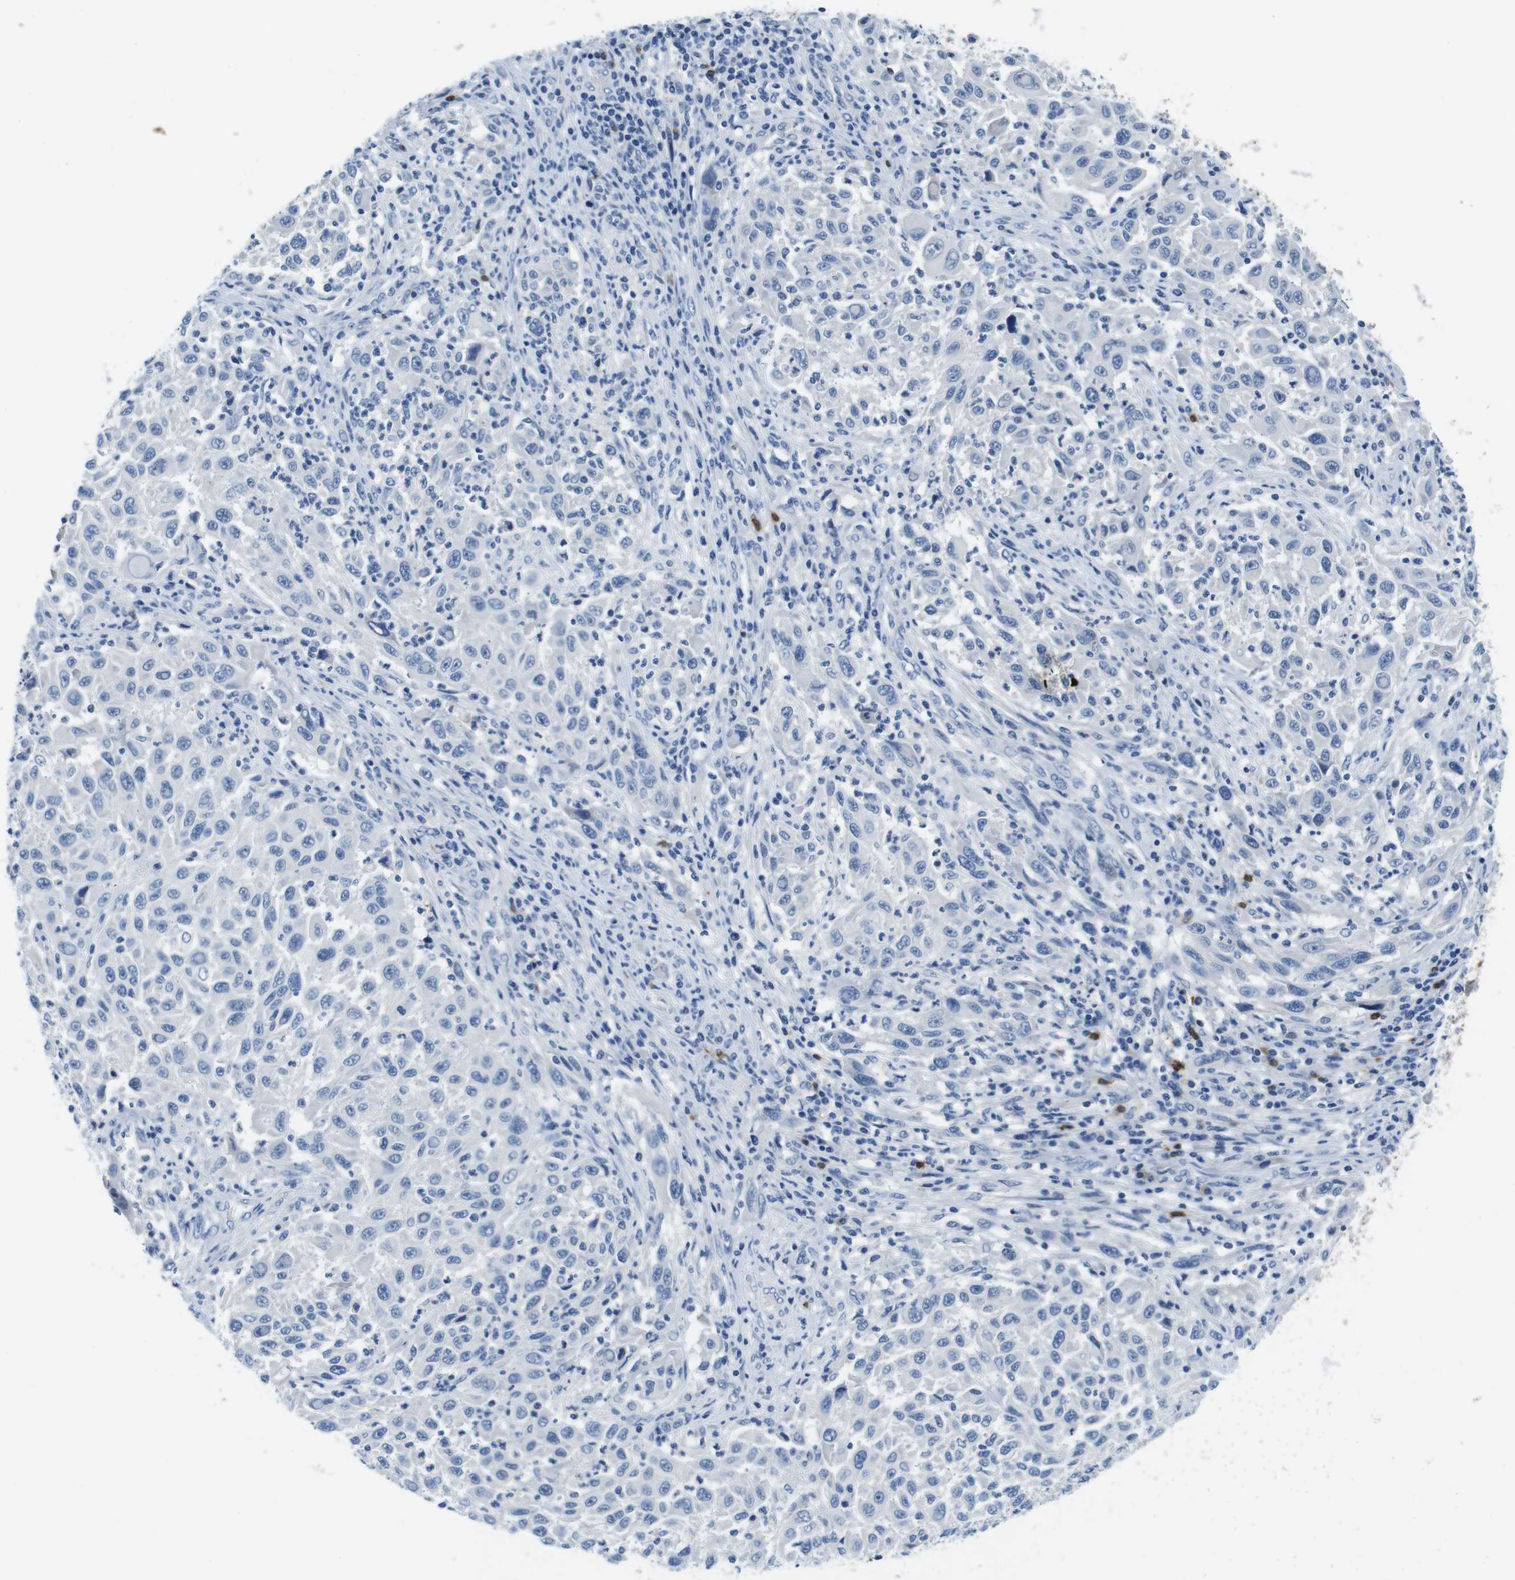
{"staining": {"intensity": "negative", "quantity": "none", "location": "none"}, "tissue": "melanoma", "cell_type": "Tumor cells", "image_type": "cancer", "snomed": [{"axis": "morphology", "description": "Malignant melanoma, Metastatic site"}, {"axis": "topography", "description": "Lymph node"}], "caption": "The photomicrograph exhibits no staining of tumor cells in malignant melanoma (metastatic site).", "gene": "IGHD", "patient": {"sex": "male", "age": 61}}